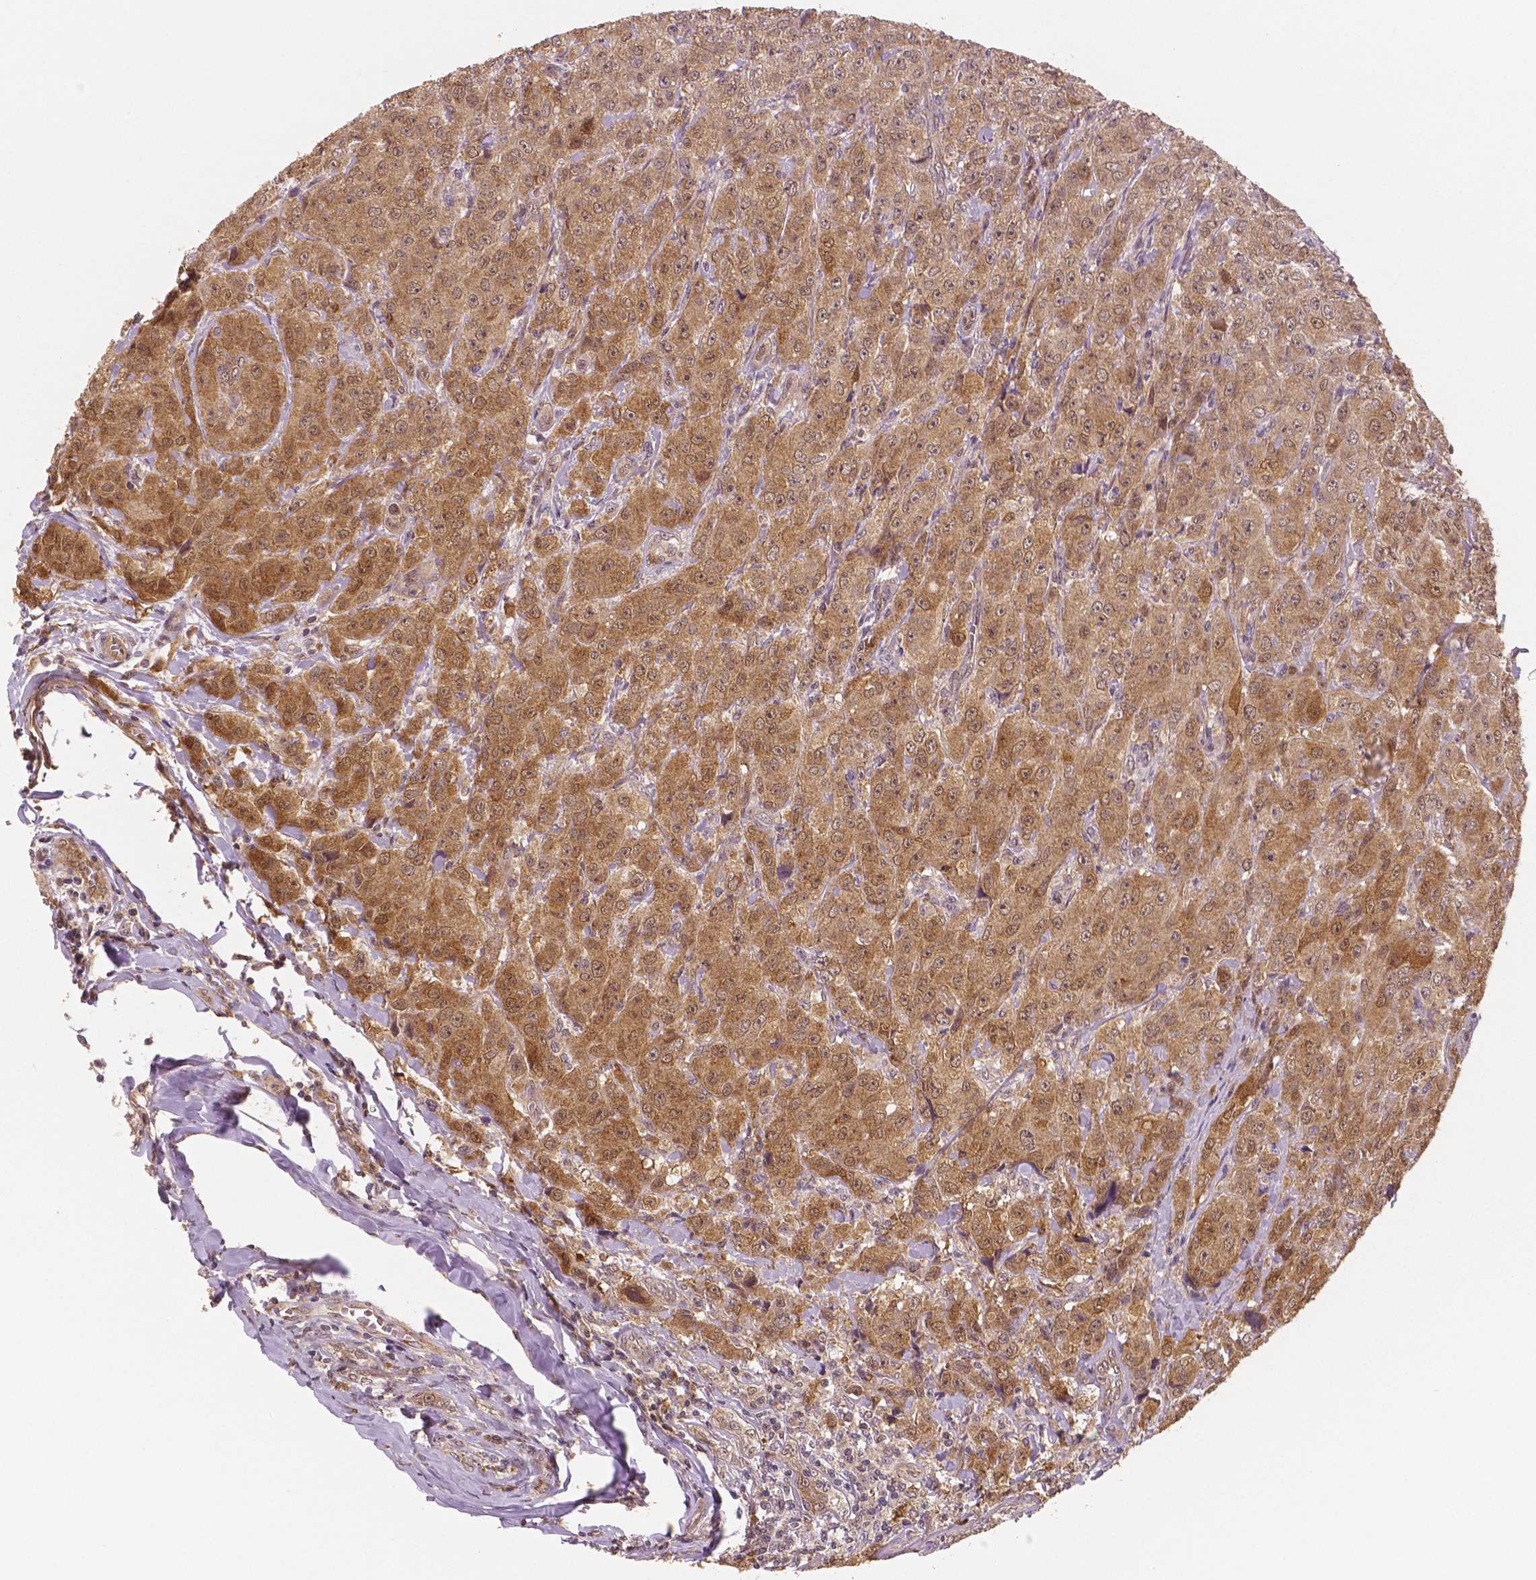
{"staining": {"intensity": "moderate", "quantity": ">75%", "location": "cytoplasmic/membranous,nuclear"}, "tissue": "breast cancer", "cell_type": "Tumor cells", "image_type": "cancer", "snomed": [{"axis": "morphology", "description": "Duct carcinoma"}, {"axis": "topography", "description": "Breast"}], "caption": "This photomicrograph shows immunohistochemistry staining of intraductal carcinoma (breast), with medium moderate cytoplasmic/membranous and nuclear positivity in approximately >75% of tumor cells.", "gene": "STAT3", "patient": {"sex": "female", "age": 43}}